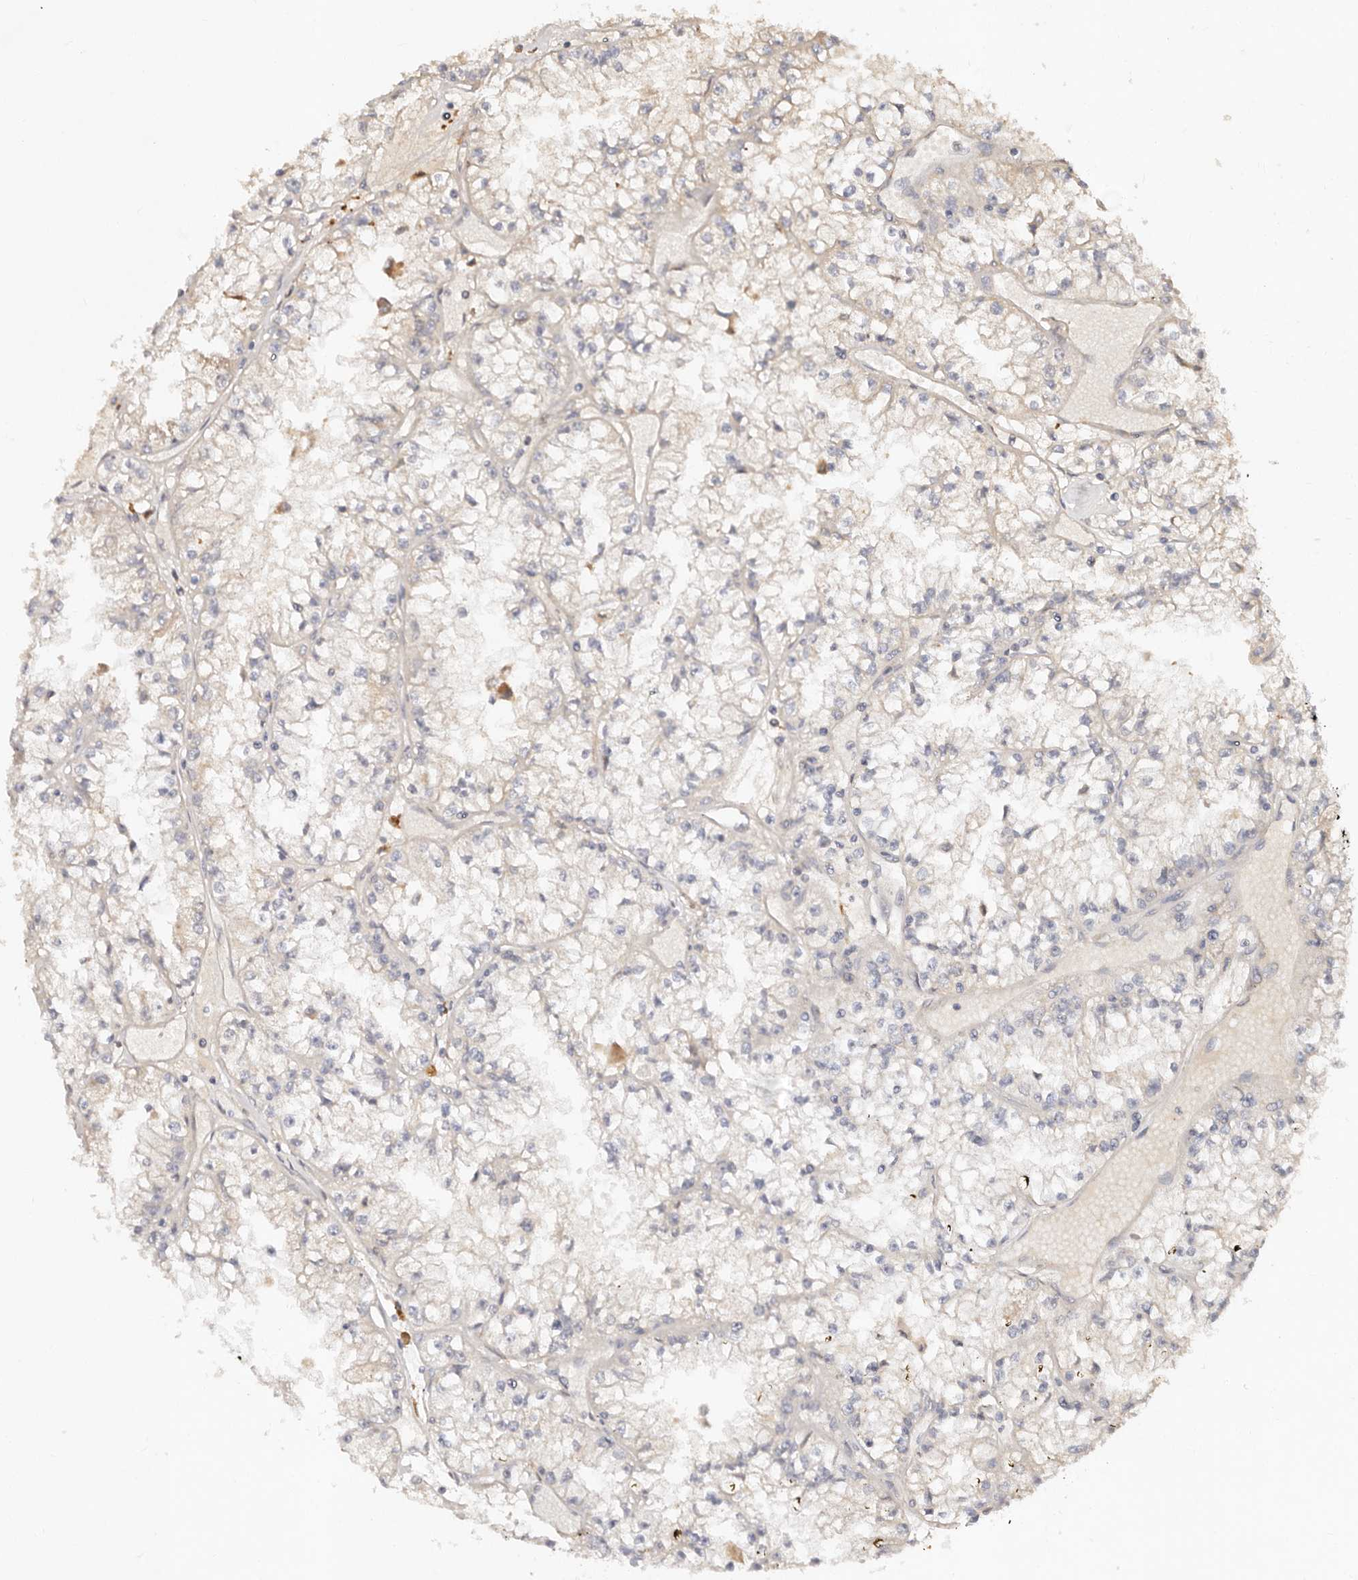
{"staining": {"intensity": "negative", "quantity": "none", "location": "none"}, "tissue": "renal cancer", "cell_type": "Tumor cells", "image_type": "cancer", "snomed": [{"axis": "morphology", "description": "Adenocarcinoma, NOS"}, {"axis": "topography", "description": "Kidney"}], "caption": "Immunohistochemistry photomicrograph of renal adenocarcinoma stained for a protein (brown), which shows no positivity in tumor cells.", "gene": "DENND11", "patient": {"sex": "male", "age": 56}}